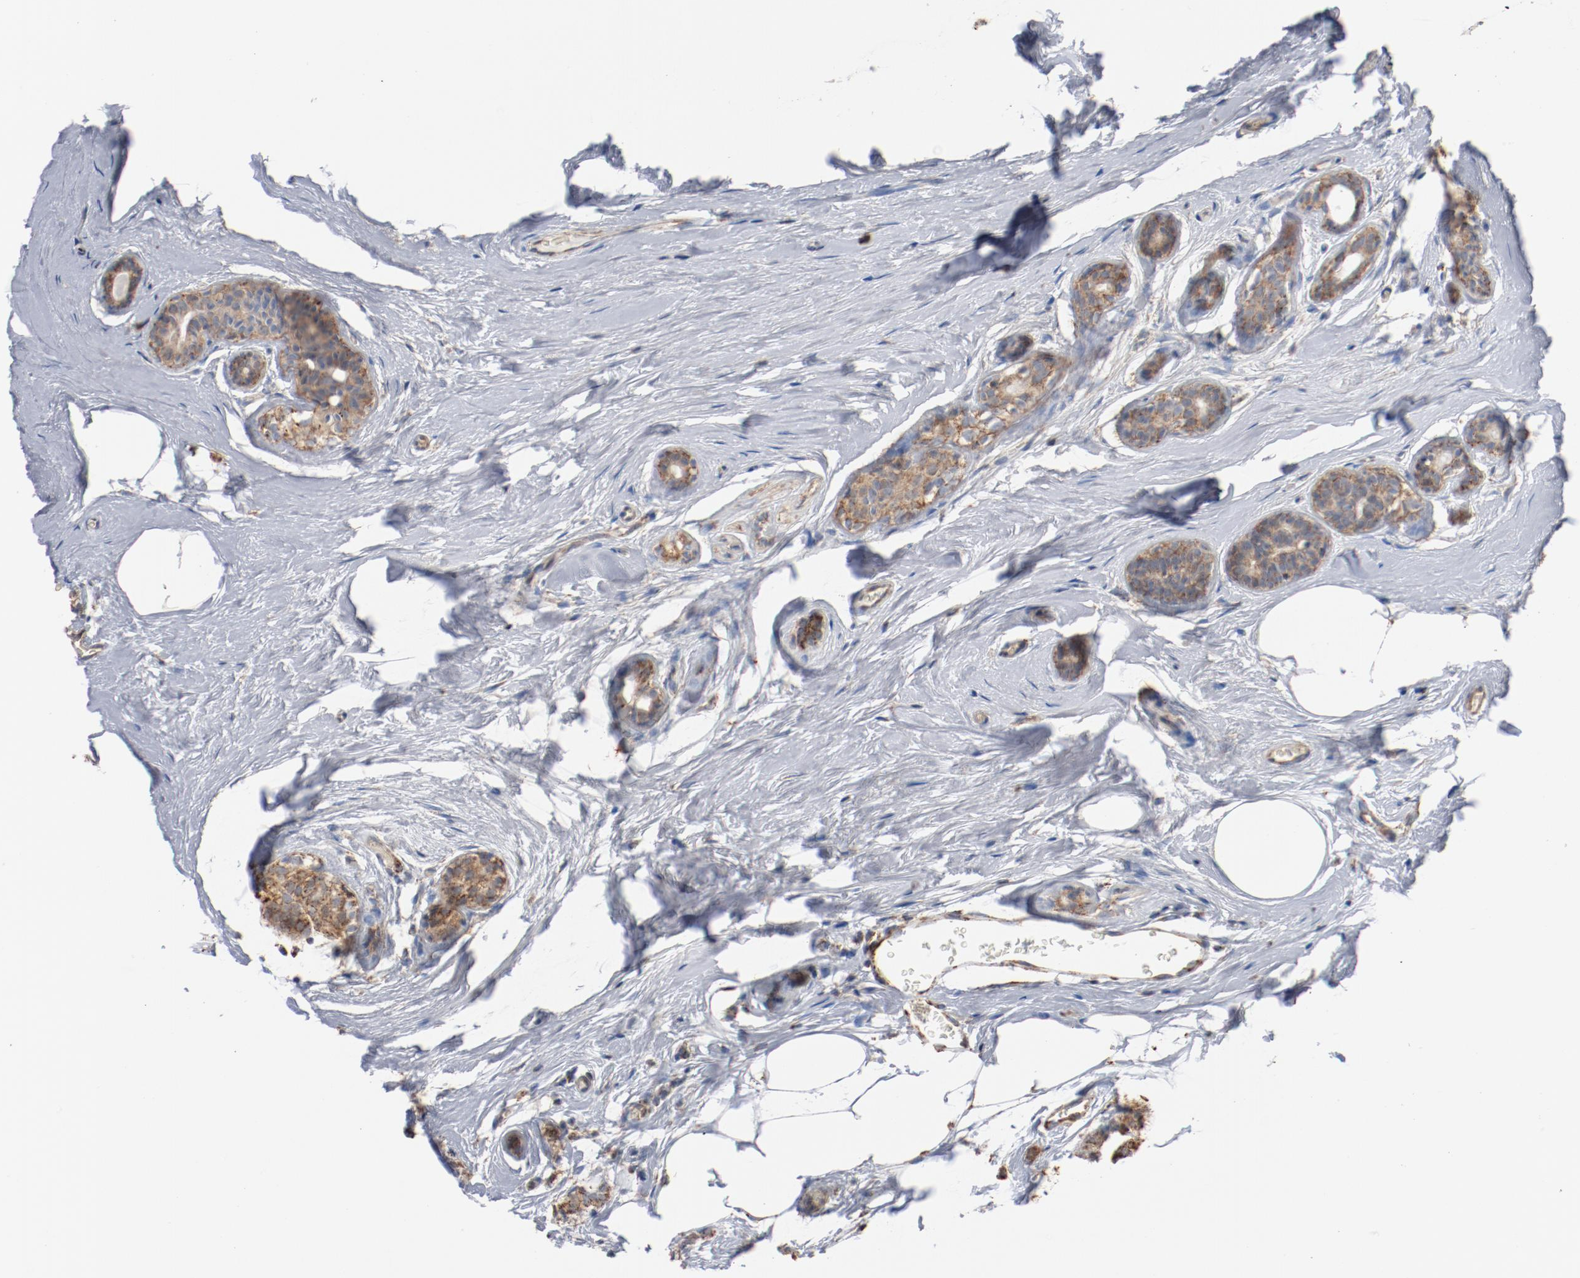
{"staining": {"intensity": "moderate", "quantity": ">75%", "location": "cytoplasmic/membranous"}, "tissue": "breast cancer", "cell_type": "Tumor cells", "image_type": "cancer", "snomed": [{"axis": "morphology", "description": "Lobular carcinoma"}, {"axis": "topography", "description": "Breast"}], "caption": "Breast lobular carcinoma stained with a protein marker displays moderate staining in tumor cells.", "gene": "NDUFS4", "patient": {"sex": "female", "age": 60}}